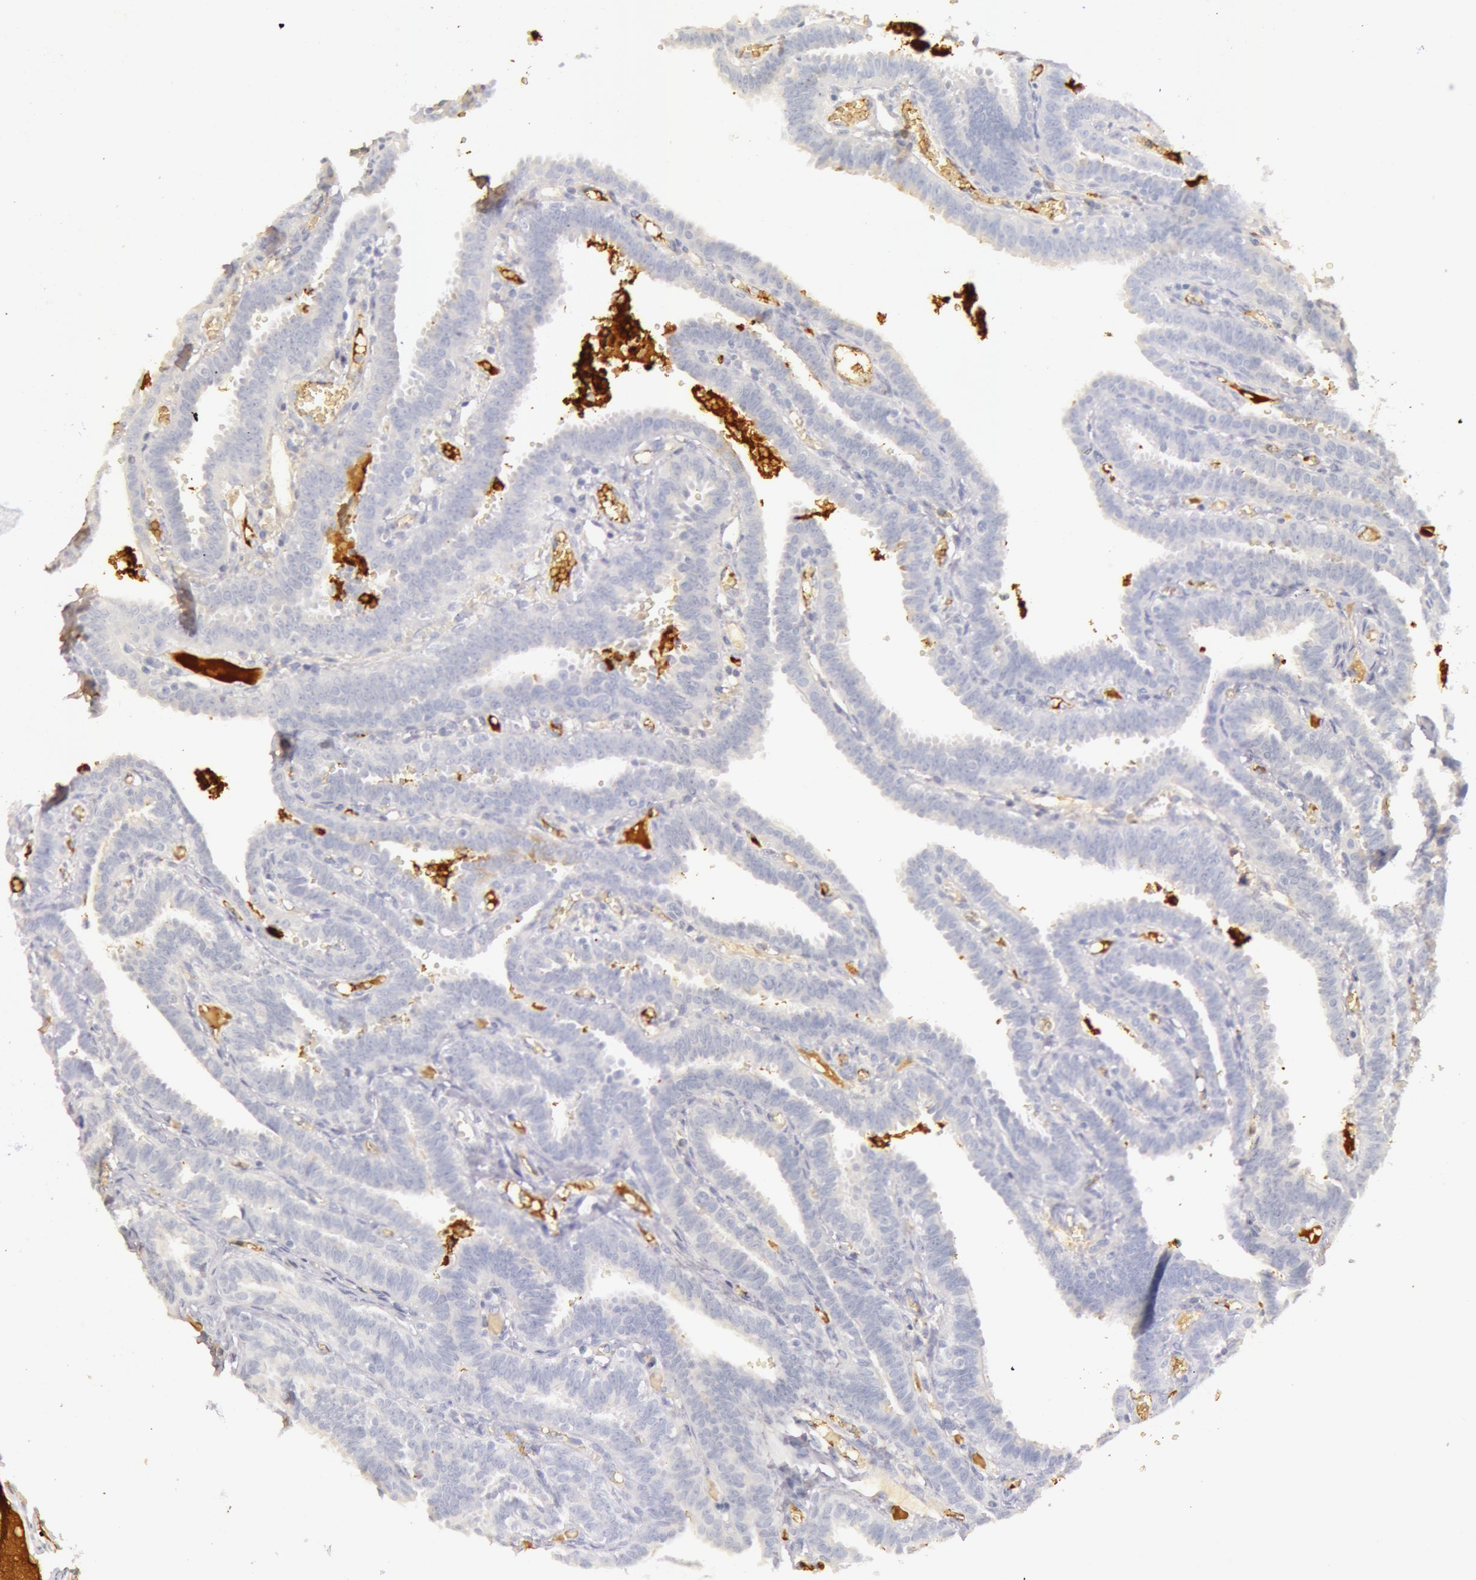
{"staining": {"intensity": "negative", "quantity": "none", "location": "none"}, "tissue": "fallopian tube", "cell_type": "Glandular cells", "image_type": "normal", "snomed": [{"axis": "morphology", "description": "Normal tissue, NOS"}, {"axis": "topography", "description": "Fallopian tube"}], "caption": "An IHC photomicrograph of normal fallopian tube is shown. There is no staining in glandular cells of fallopian tube.", "gene": "C4BPA", "patient": {"sex": "female", "age": 29}}